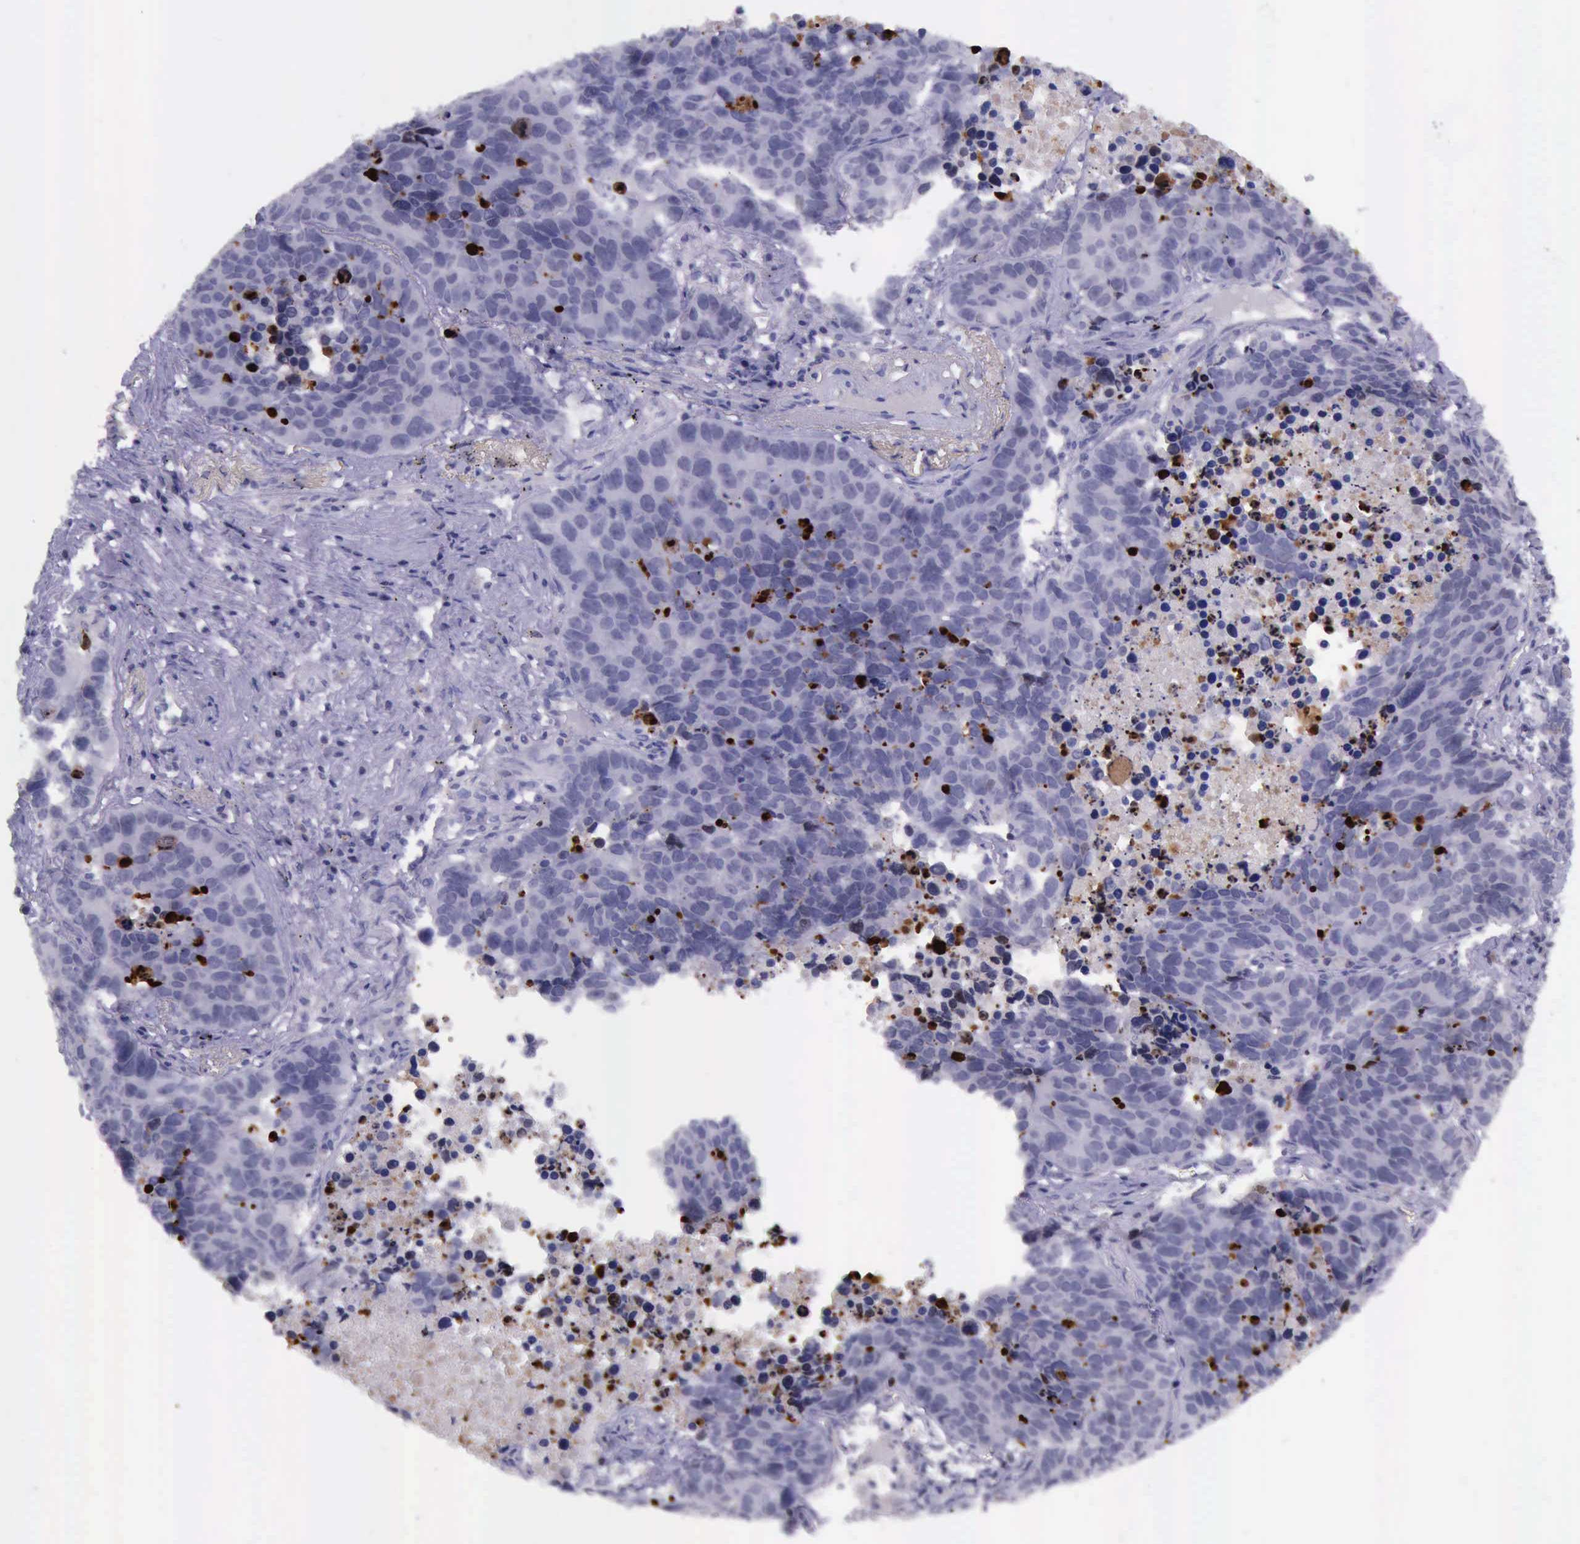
{"staining": {"intensity": "strong", "quantity": "<25%", "location": "nuclear"}, "tissue": "lung cancer", "cell_type": "Tumor cells", "image_type": "cancer", "snomed": [{"axis": "morphology", "description": "Carcinoid, malignant, NOS"}, {"axis": "topography", "description": "Lung"}], "caption": "A brown stain shows strong nuclear expression of a protein in malignant carcinoid (lung) tumor cells. (Brightfield microscopy of DAB IHC at high magnification).", "gene": "PARP1", "patient": {"sex": "male", "age": 60}}